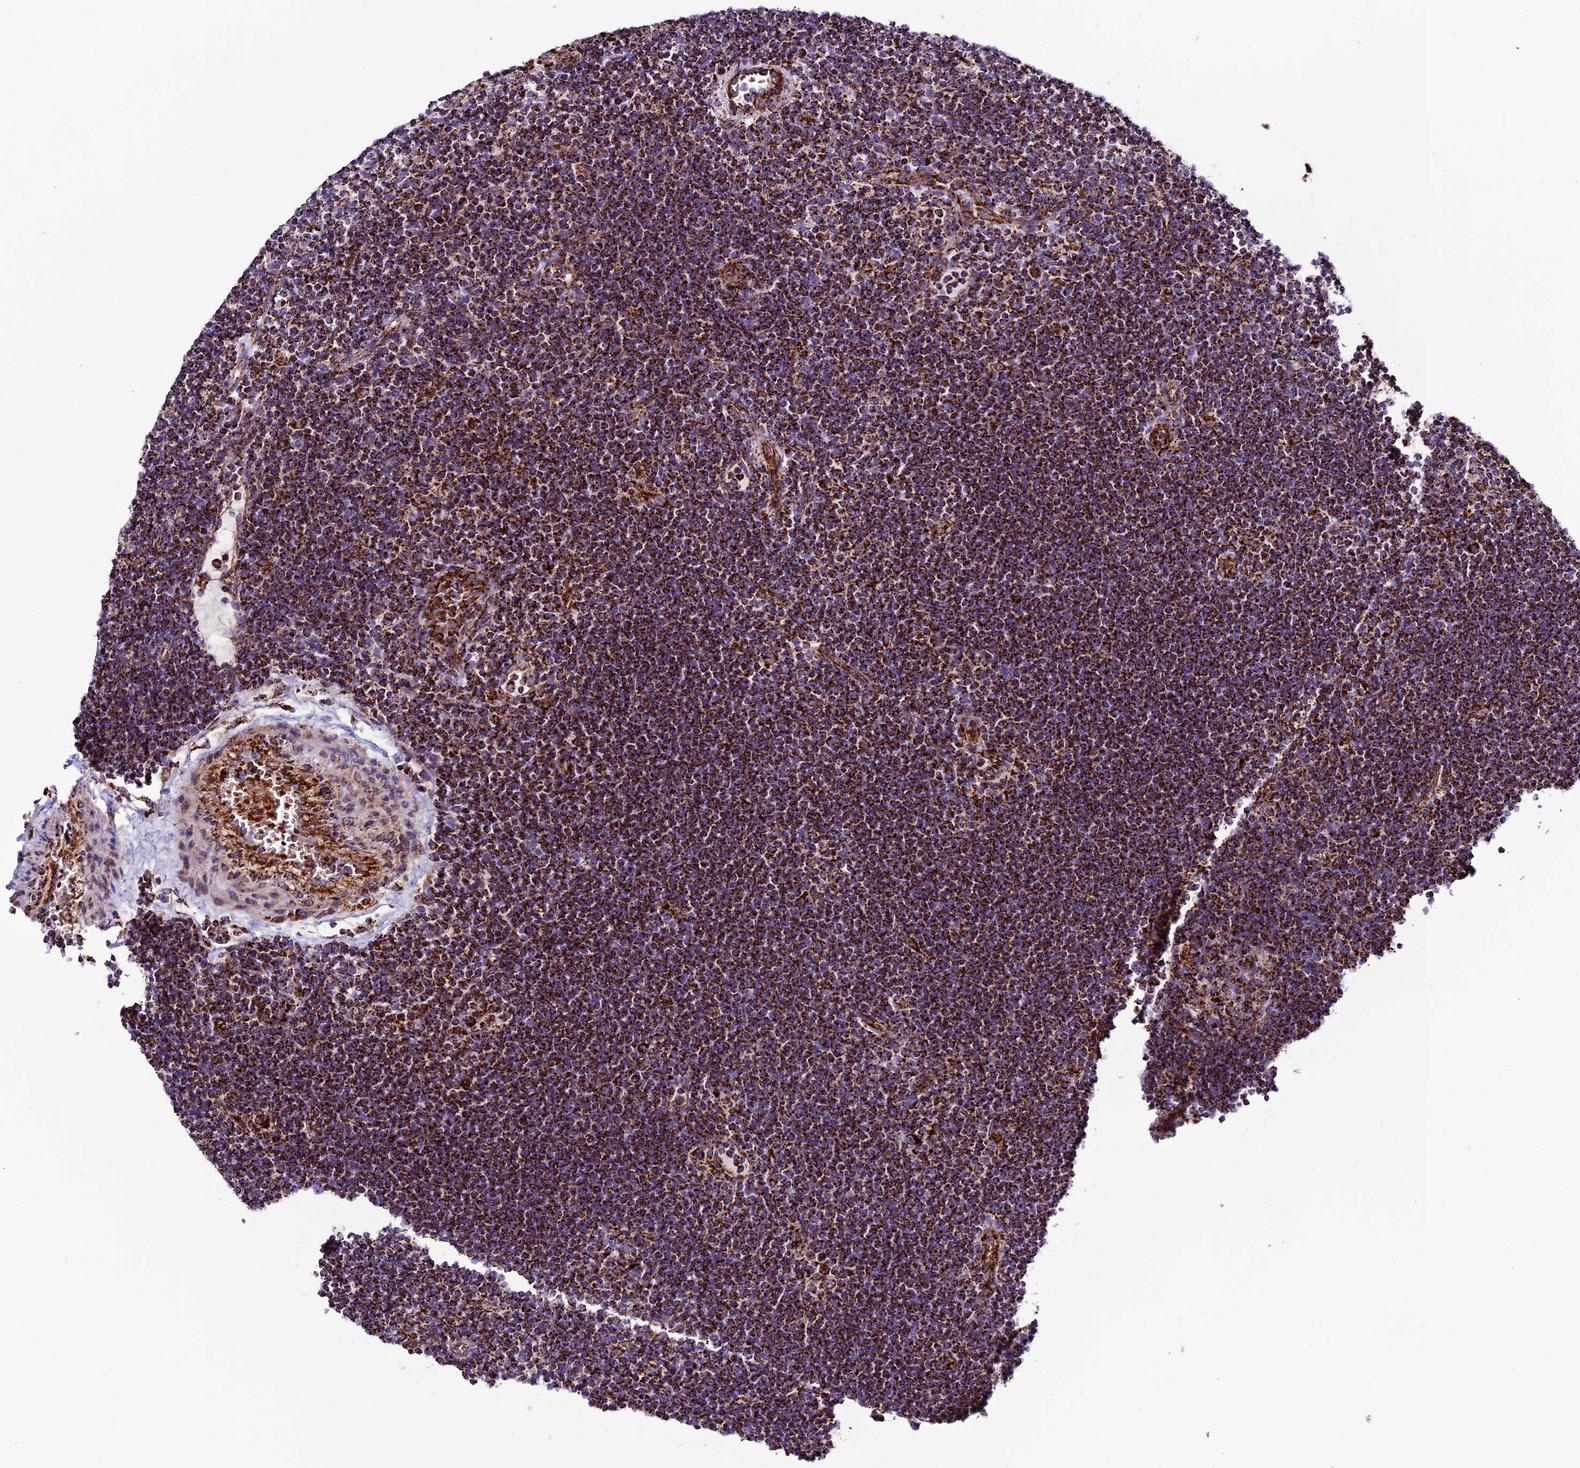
{"staining": {"intensity": "strong", "quantity": ">75%", "location": "cytoplasmic/membranous"}, "tissue": "lymphoma", "cell_type": "Tumor cells", "image_type": "cancer", "snomed": [{"axis": "morphology", "description": "Hodgkin's disease, NOS"}, {"axis": "topography", "description": "Lymph node"}], "caption": "Immunohistochemistry (IHC) histopathology image of Hodgkin's disease stained for a protein (brown), which demonstrates high levels of strong cytoplasmic/membranous staining in approximately >75% of tumor cells.", "gene": "CX3CL1", "patient": {"sex": "female", "age": 57}}